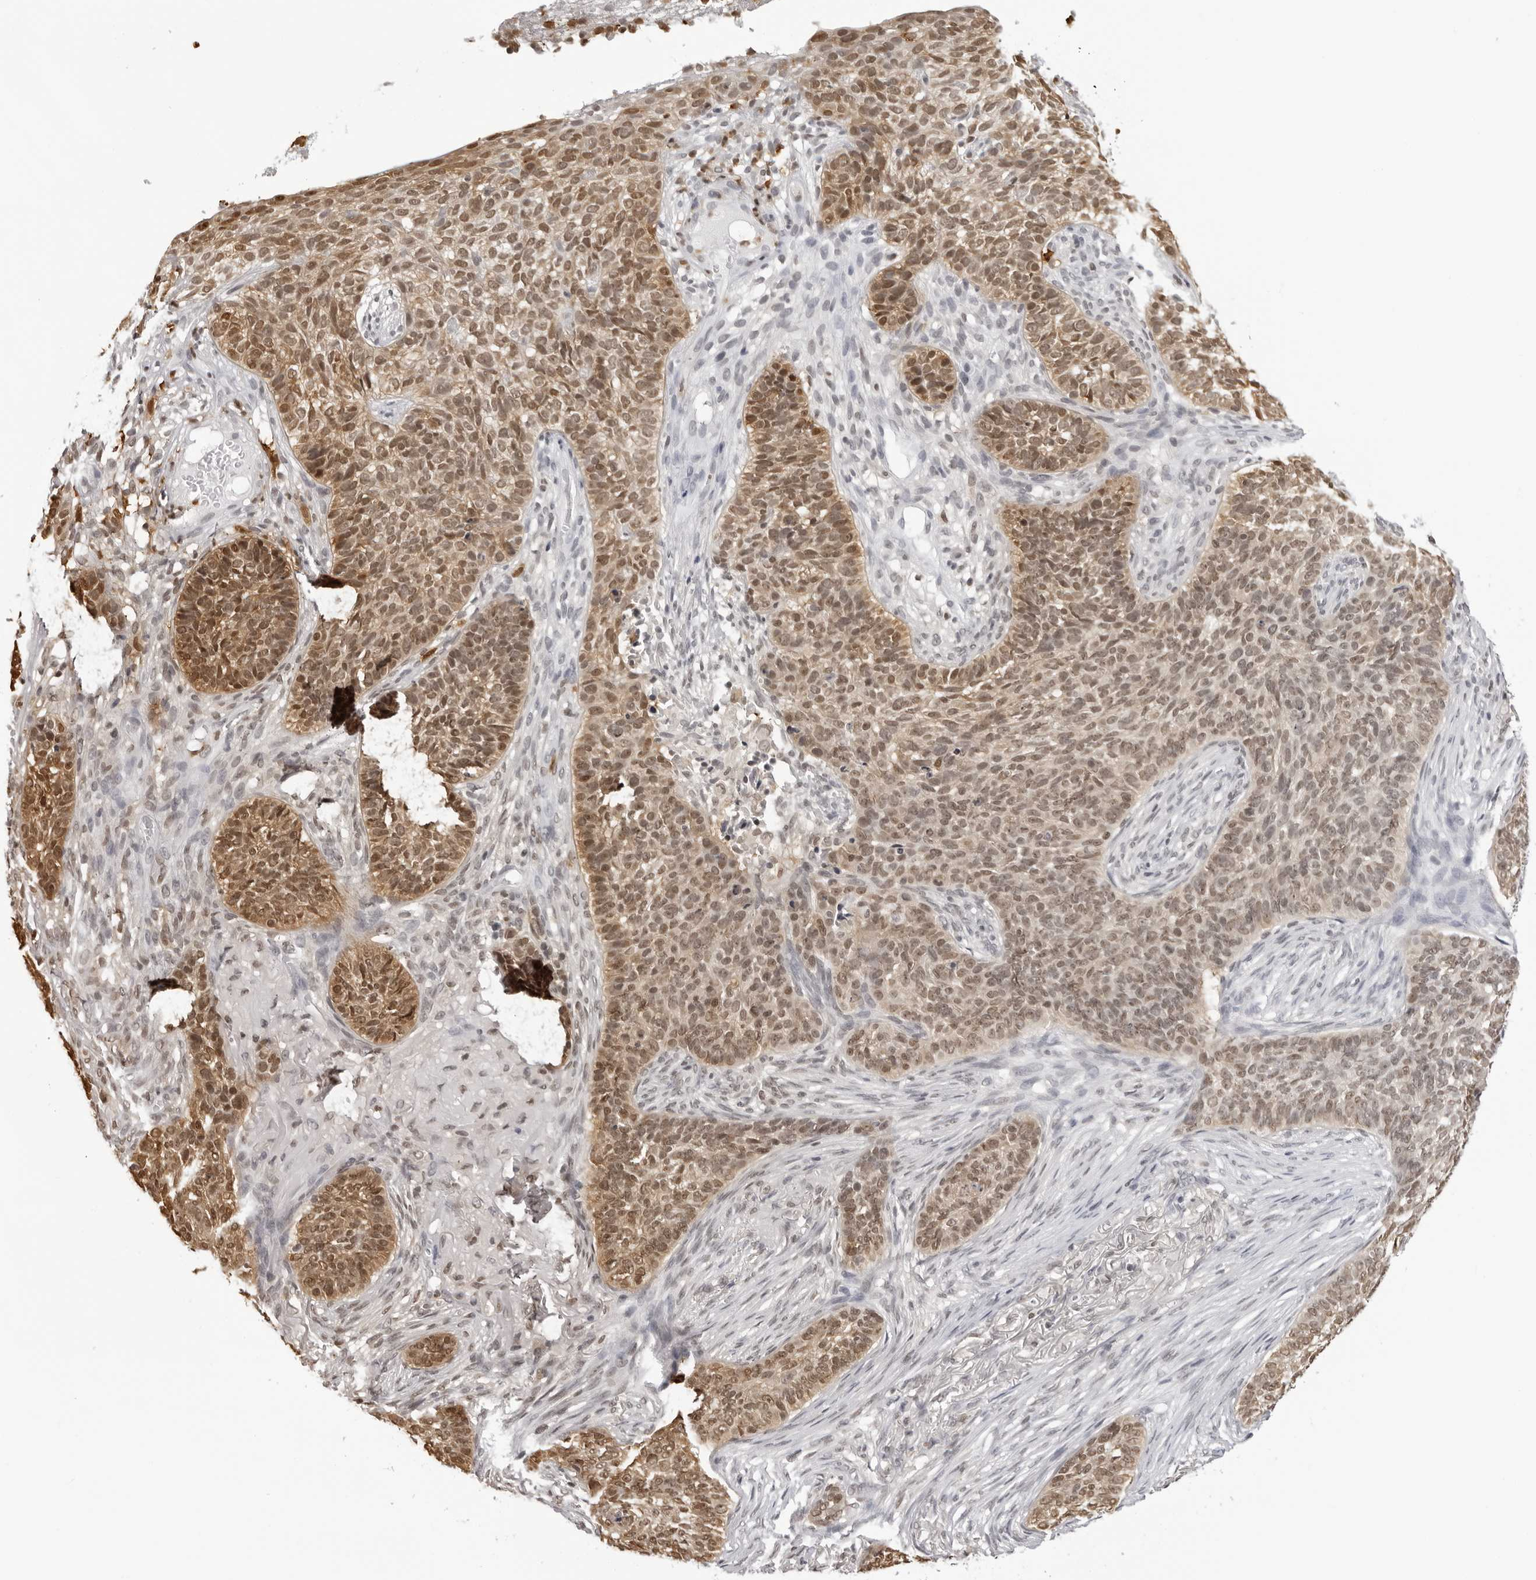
{"staining": {"intensity": "moderate", "quantity": ">75%", "location": "cytoplasmic/membranous,nuclear"}, "tissue": "skin cancer", "cell_type": "Tumor cells", "image_type": "cancer", "snomed": [{"axis": "morphology", "description": "Basal cell carcinoma"}, {"axis": "topography", "description": "Skin"}], "caption": "Human basal cell carcinoma (skin) stained with a brown dye shows moderate cytoplasmic/membranous and nuclear positive staining in about >75% of tumor cells.", "gene": "HSPA4", "patient": {"sex": "male", "age": 85}}